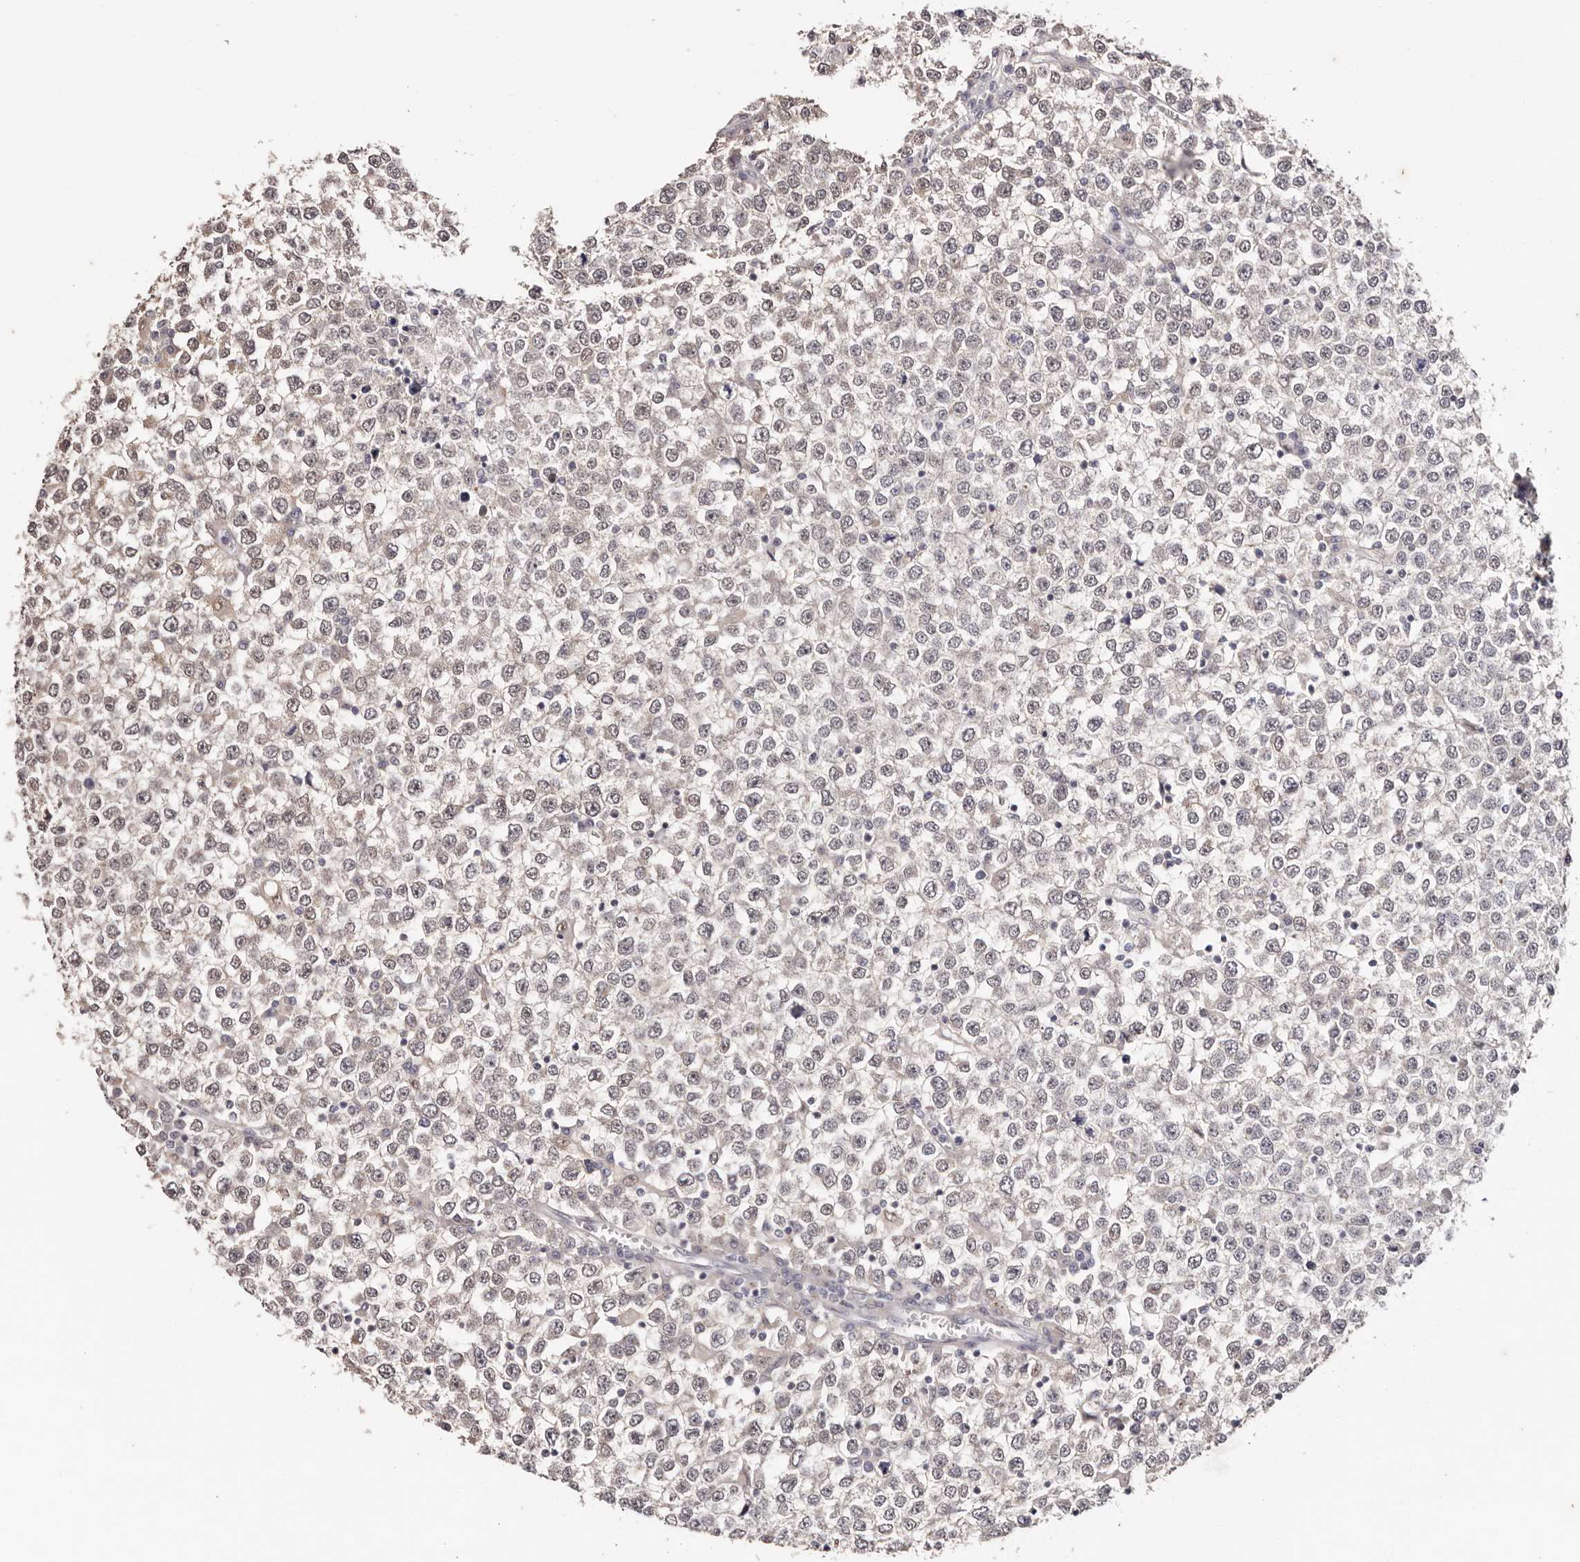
{"staining": {"intensity": "negative", "quantity": "none", "location": "none"}, "tissue": "testis cancer", "cell_type": "Tumor cells", "image_type": "cancer", "snomed": [{"axis": "morphology", "description": "Seminoma, NOS"}, {"axis": "topography", "description": "Testis"}], "caption": "Immunohistochemistry (IHC) of seminoma (testis) demonstrates no expression in tumor cells.", "gene": "TYW3", "patient": {"sex": "male", "age": 65}}